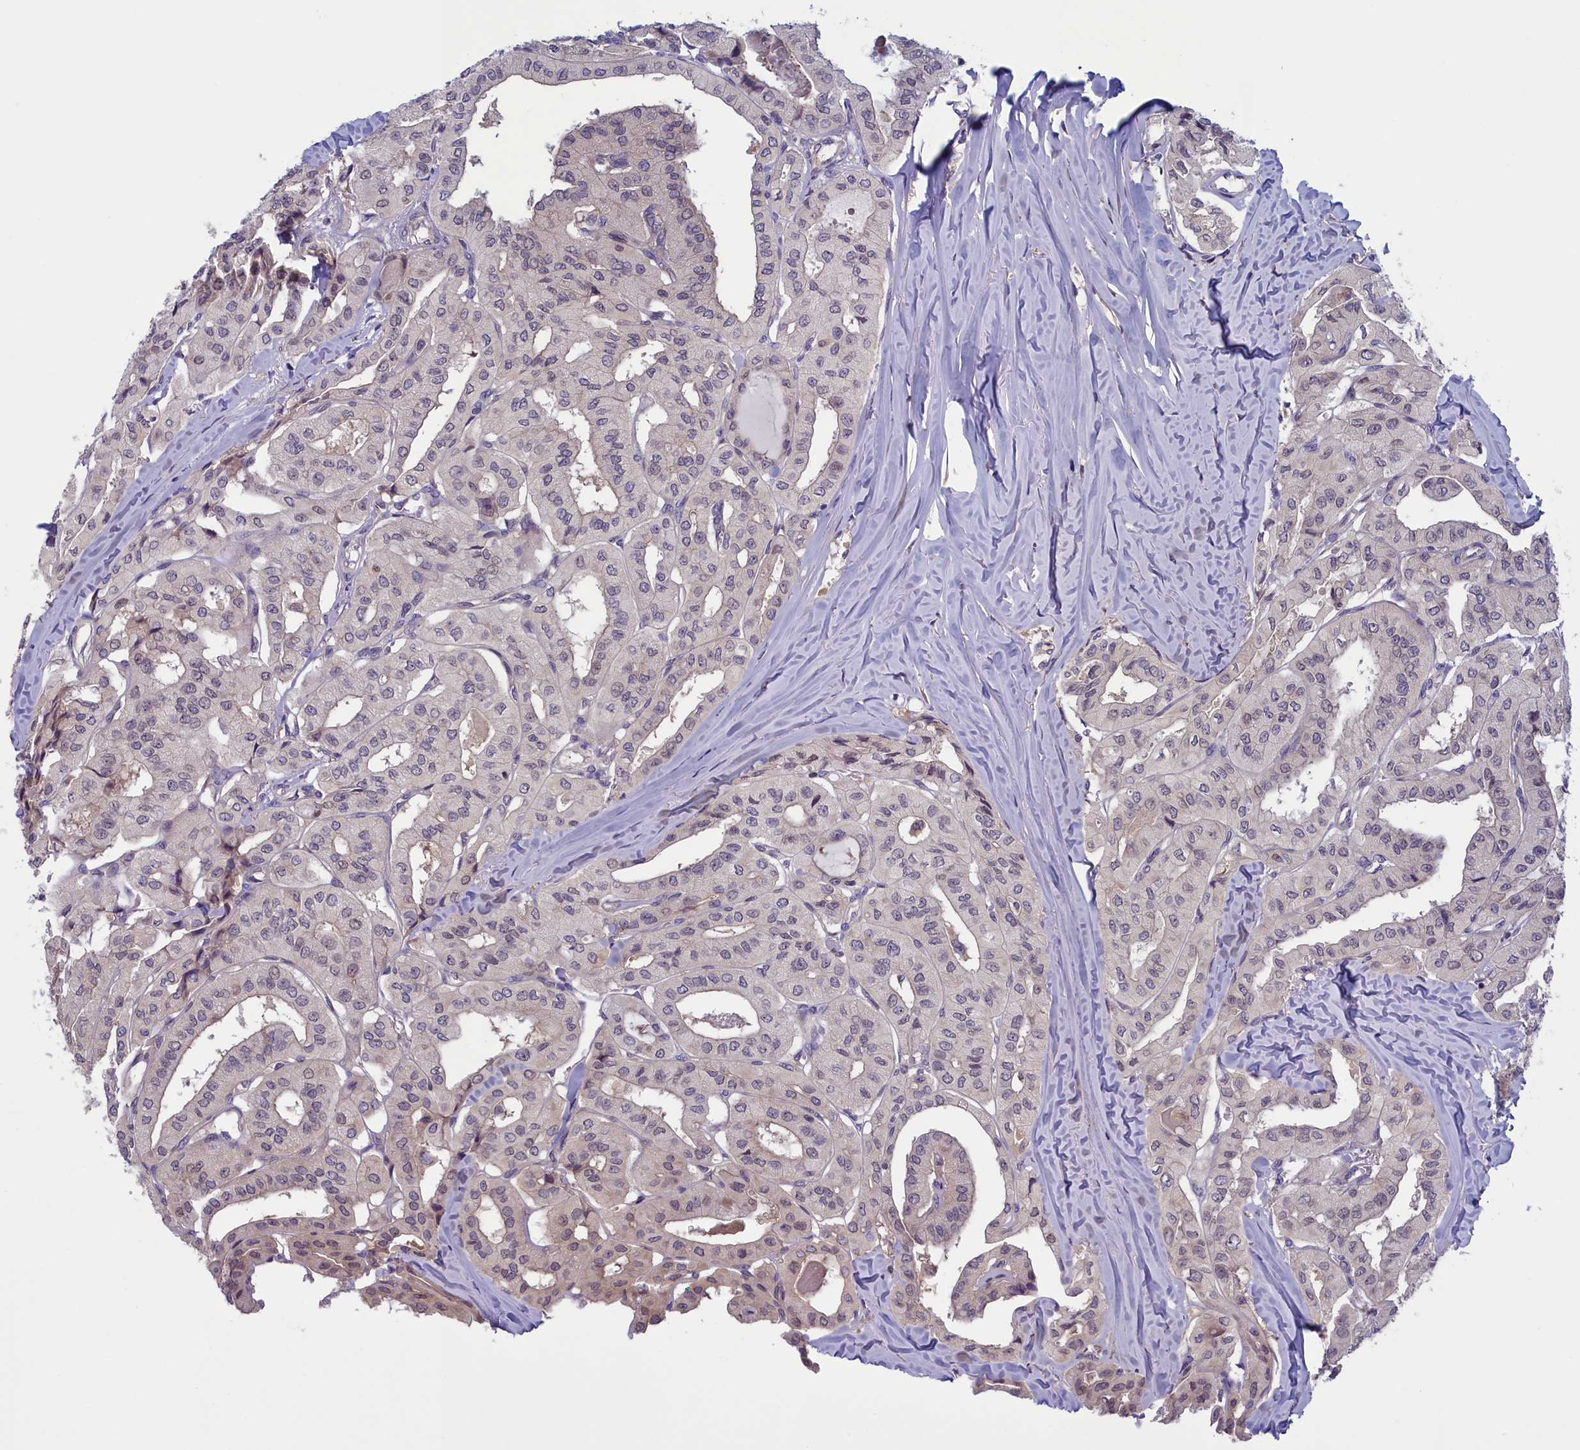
{"staining": {"intensity": "weak", "quantity": "<25%", "location": "cytoplasmic/membranous,nuclear"}, "tissue": "thyroid cancer", "cell_type": "Tumor cells", "image_type": "cancer", "snomed": [{"axis": "morphology", "description": "Papillary adenocarcinoma, NOS"}, {"axis": "topography", "description": "Thyroid gland"}], "caption": "DAB immunohistochemical staining of human thyroid papillary adenocarcinoma demonstrates no significant expression in tumor cells.", "gene": "NUBP1", "patient": {"sex": "female", "age": 59}}